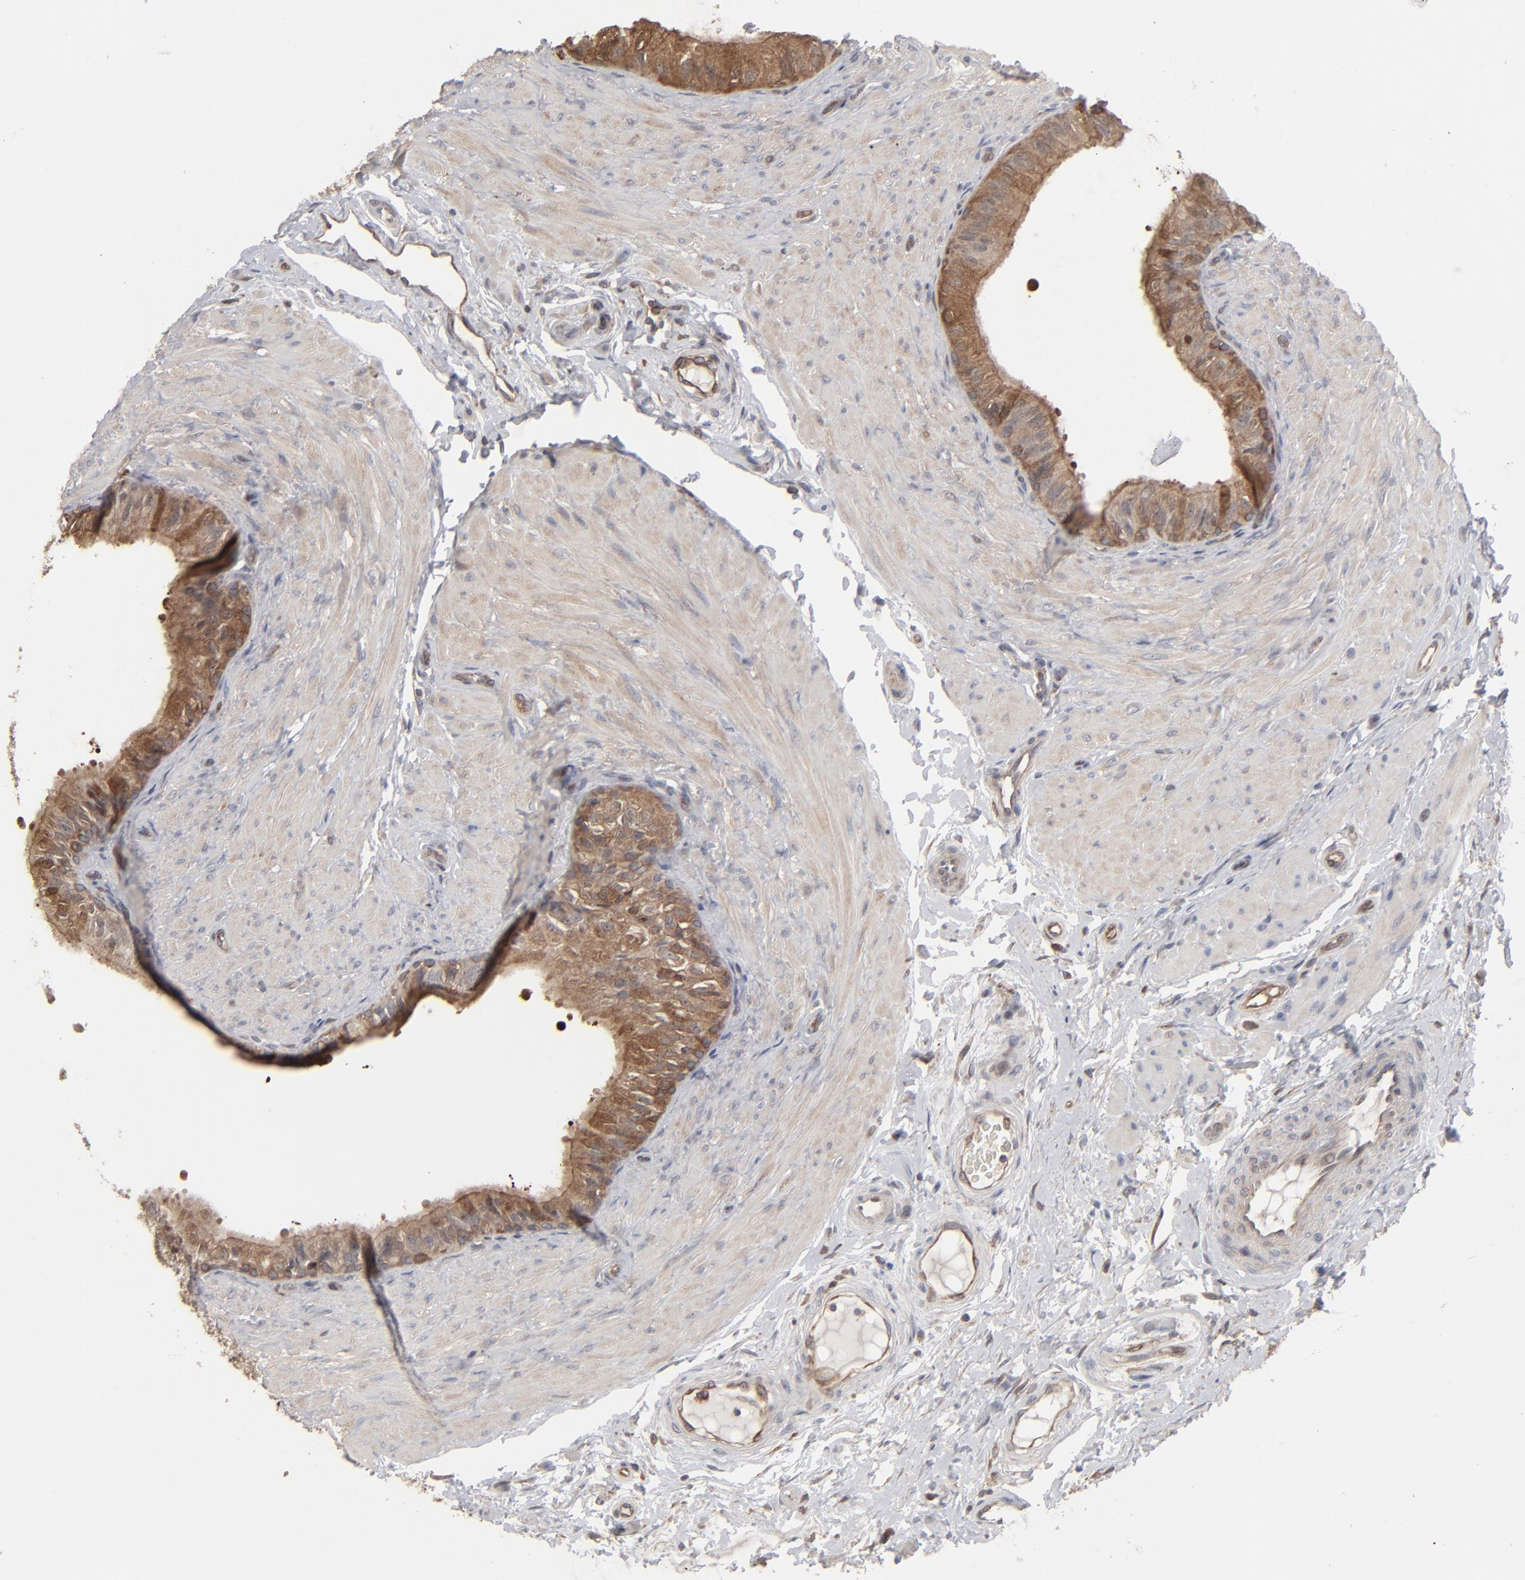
{"staining": {"intensity": "strong", "quantity": ">75%", "location": "cytoplasmic/membranous"}, "tissue": "epididymis", "cell_type": "Glandular cells", "image_type": "normal", "snomed": [{"axis": "morphology", "description": "Normal tissue, NOS"}, {"axis": "topography", "description": "Epididymis"}], "caption": "A brown stain labels strong cytoplasmic/membranous expression of a protein in glandular cells of unremarkable human epididymis. The protein of interest is stained brown, and the nuclei are stained in blue (DAB IHC with brightfield microscopy, high magnification).", "gene": "NME1", "patient": {"sex": "male", "age": 68}}